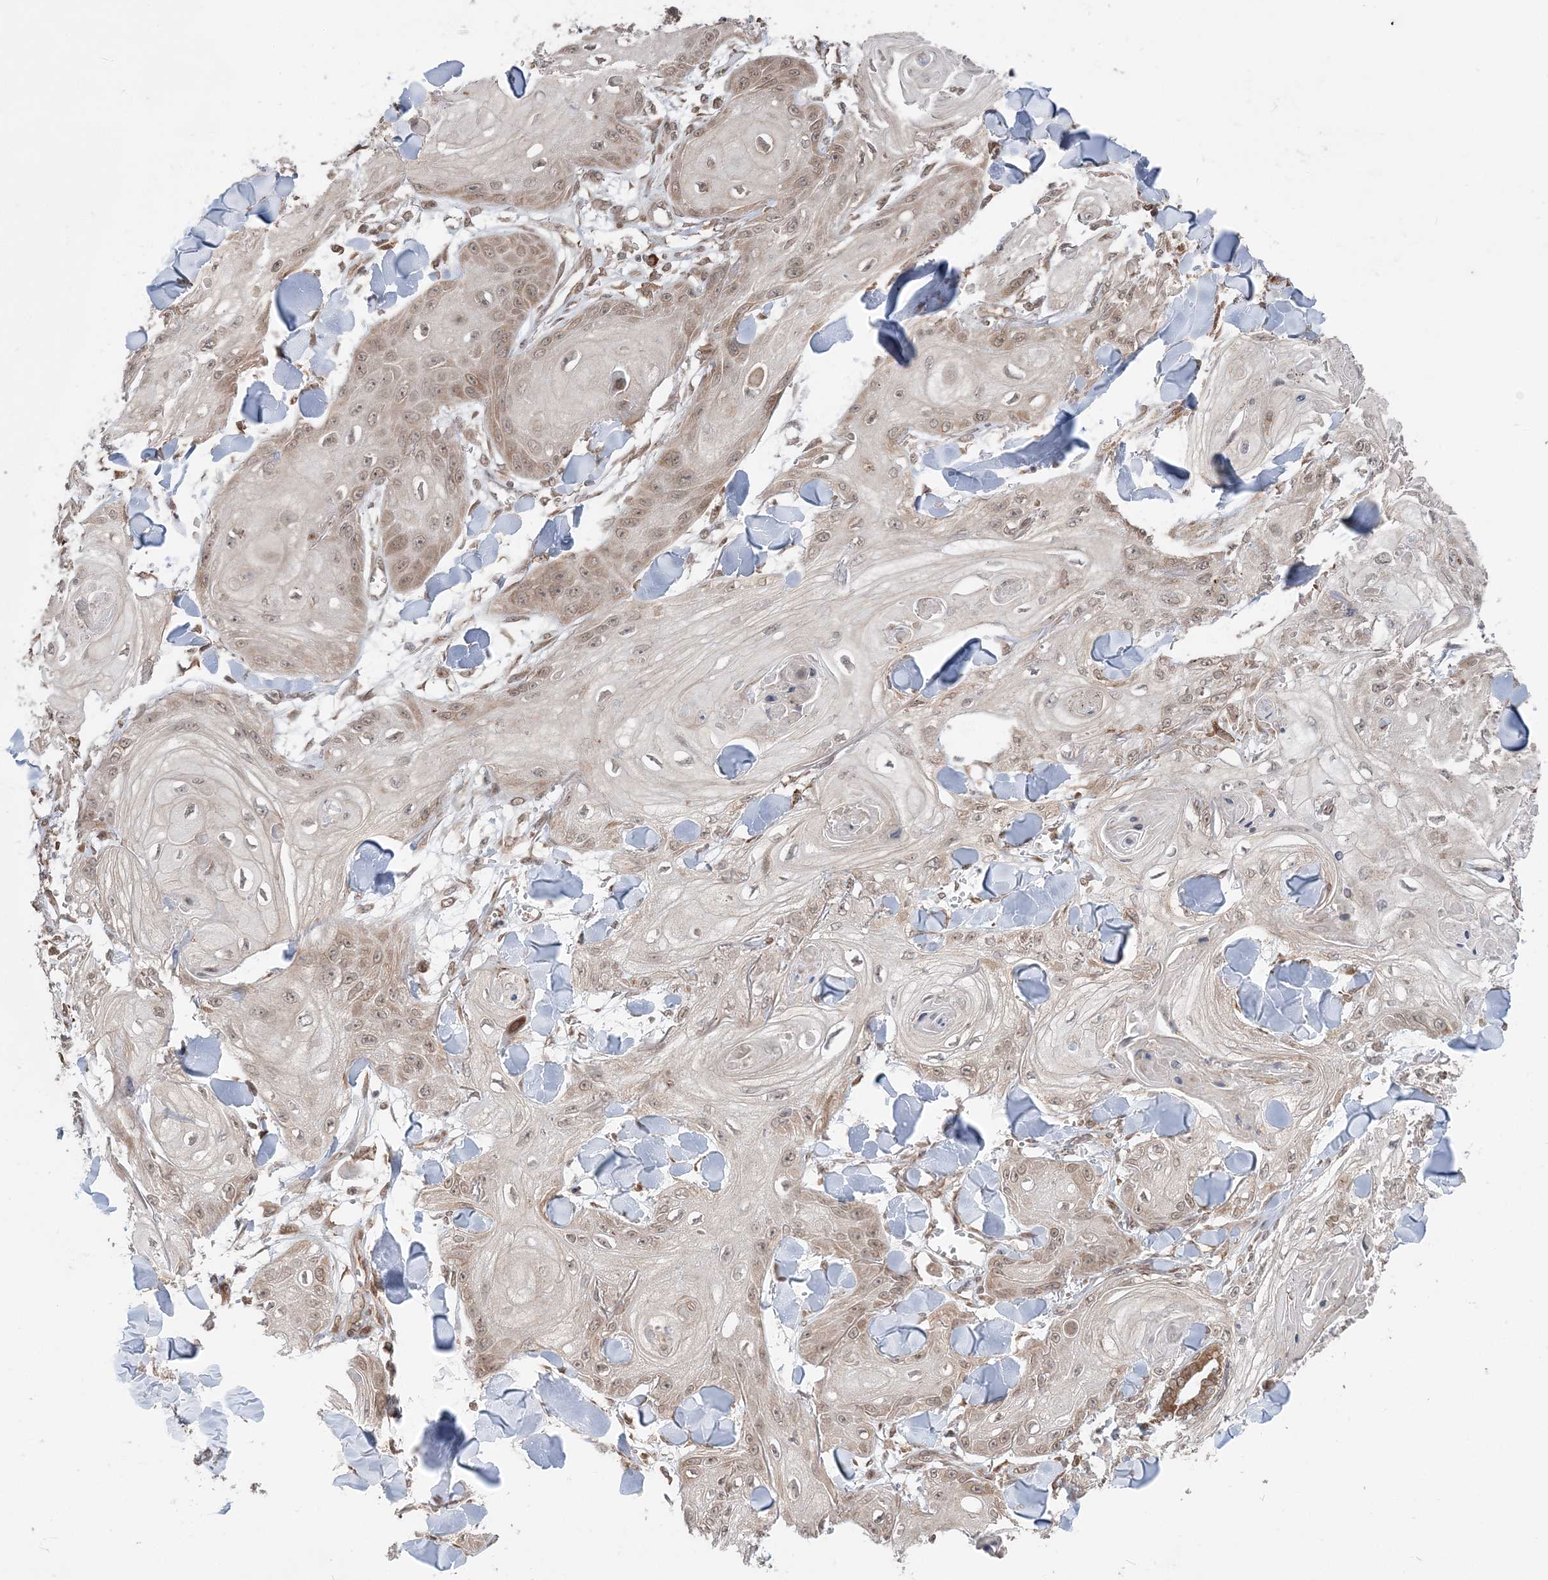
{"staining": {"intensity": "weak", "quantity": "25%-75%", "location": "cytoplasmic/membranous,nuclear"}, "tissue": "skin cancer", "cell_type": "Tumor cells", "image_type": "cancer", "snomed": [{"axis": "morphology", "description": "Squamous cell carcinoma, NOS"}, {"axis": "topography", "description": "Skin"}], "caption": "Tumor cells display low levels of weak cytoplasmic/membranous and nuclear staining in approximately 25%-75% of cells in skin cancer (squamous cell carcinoma).", "gene": "TMED10", "patient": {"sex": "male", "age": 74}}